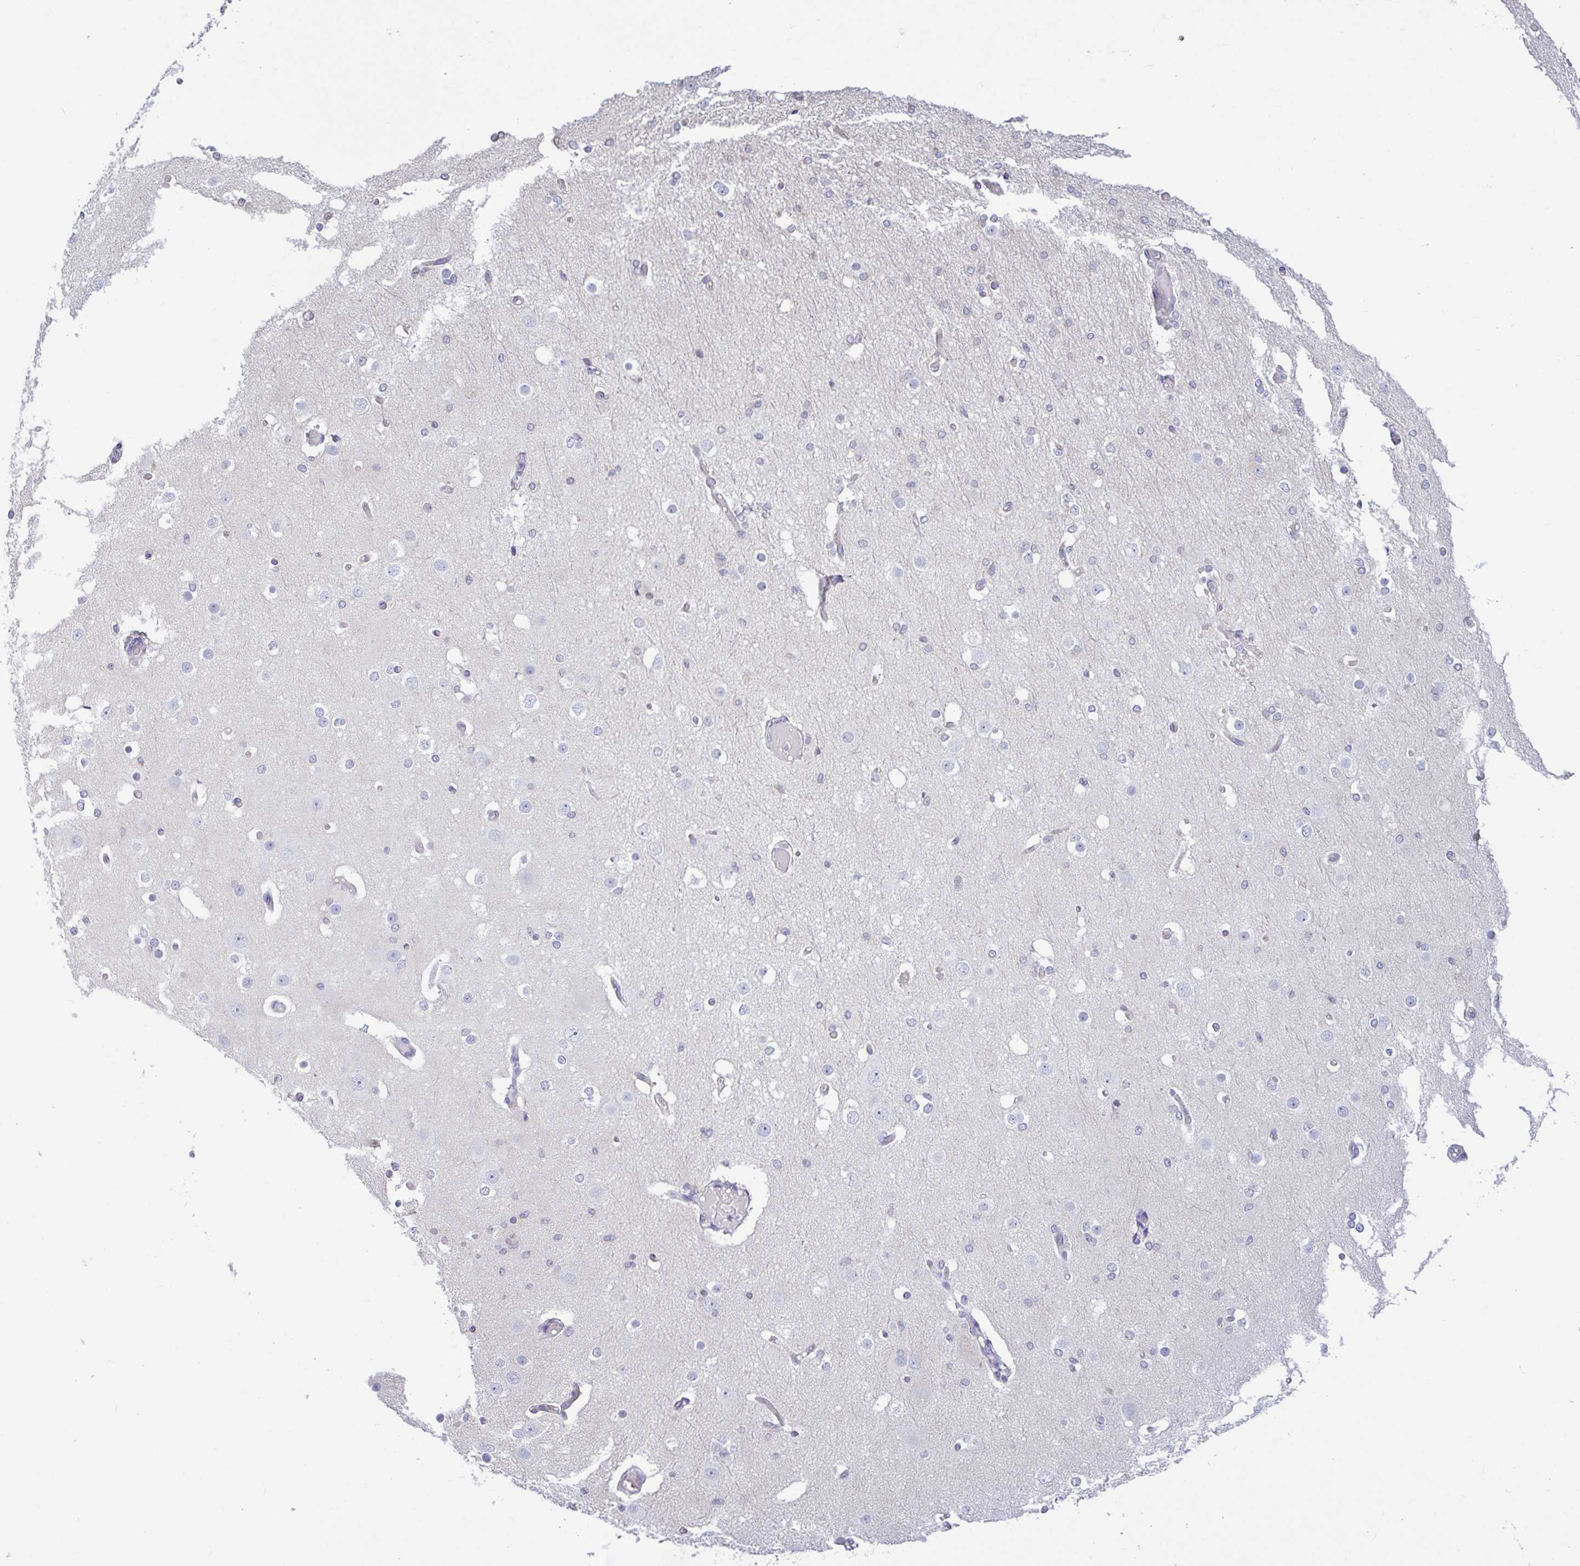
{"staining": {"intensity": "negative", "quantity": "none", "location": "none"}, "tissue": "cerebral cortex", "cell_type": "Endothelial cells", "image_type": "normal", "snomed": [{"axis": "morphology", "description": "Normal tissue, NOS"}, {"axis": "morphology", "description": "Inflammation, NOS"}, {"axis": "topography", "description": "Cerebral cortex"}], "caption": "This is an immunohistochemistry (IHC) histopathology image of unremarkable cerebral cortex. There is no staining in endothelial cells.", "gene": "PLCD4", "patient": {"sex": "male", "age": 6}}